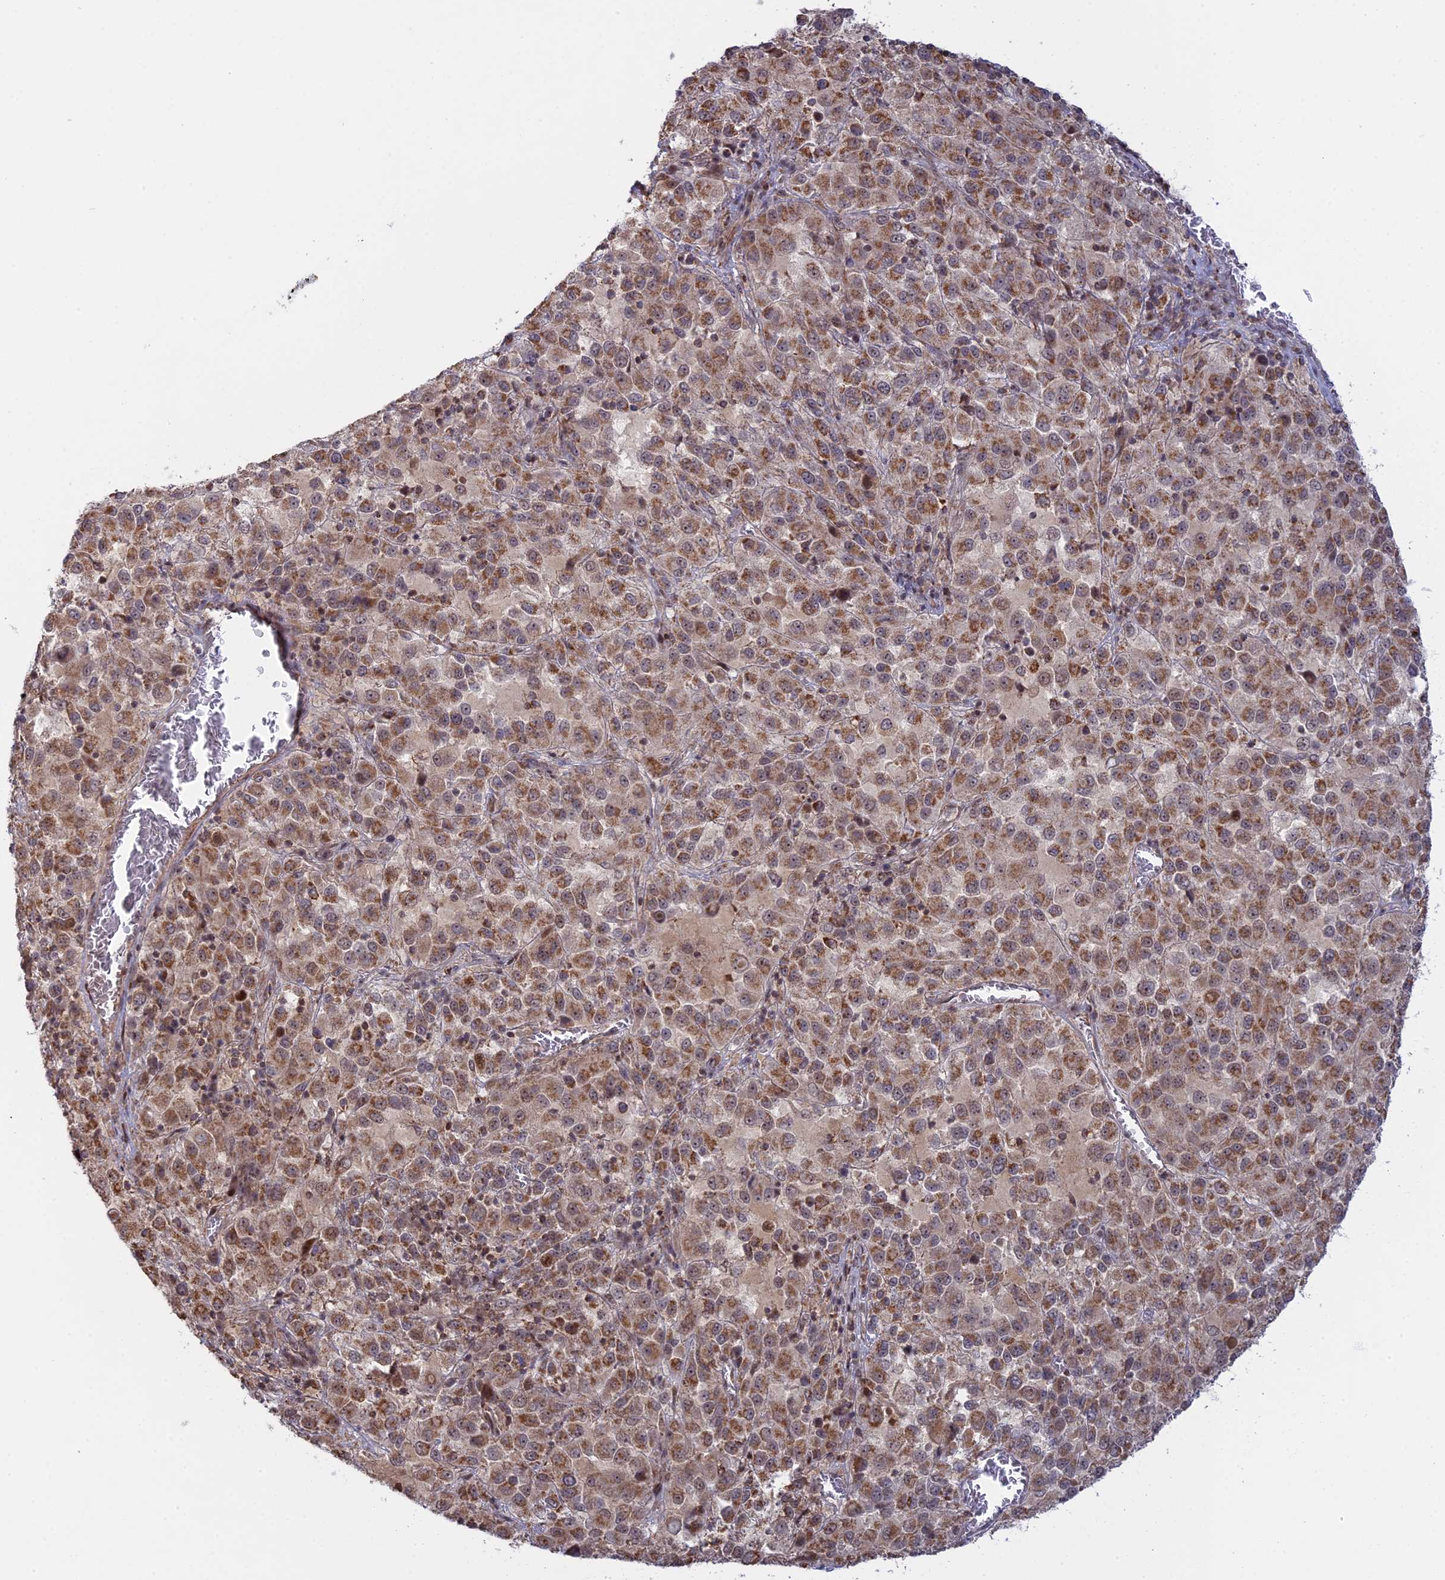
{"staining": {"intensity": "moderate", "quantity": ">75%", "location": "cytoplasmic/membranous"}, "tissue": "melanoma", "cell_type": "Tumor cells", "image_type": "cancer", "snomed": [{"axis": "morphology", "description": "Malignant melanoma, Metastatic site"}, {"axis": "topography", "description": "Lung"}], "caption": "A high-resolution image shows immunohistochemistry (IHC) staining of melanoma, which reveals moderate cytoplasmic/membranous positivity in approximately >75% of tumor cells. Using DAB (3,3'-diaminobenzidine) (brown) and hematoxylin (blue) stains, captured at high magnification using brightfield microscopy.", "gene": "GSKIP", "patient": {"sex": "male", "age": 64}}